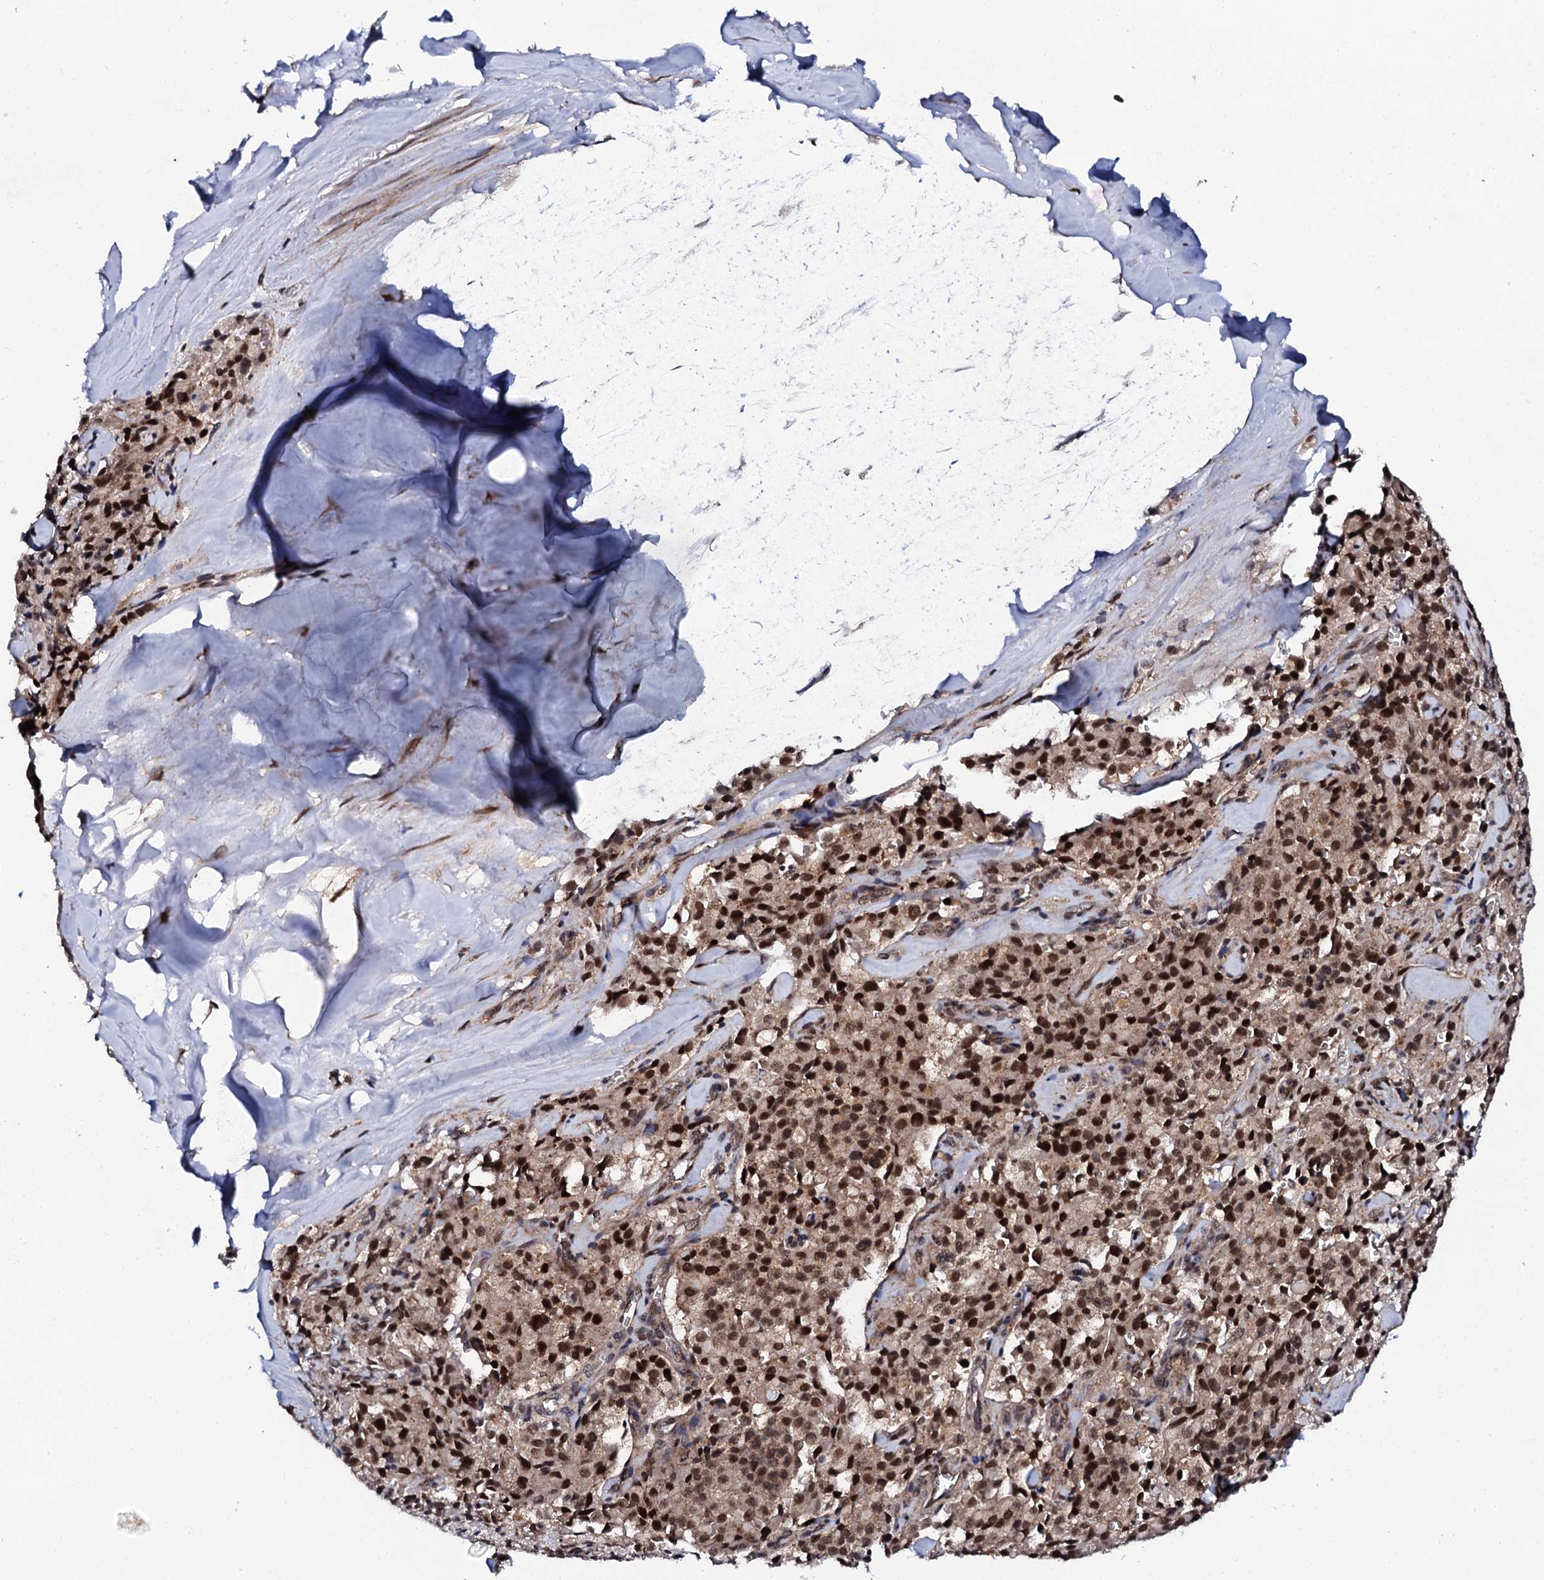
{"staining": {"intensity": "strong", "quantity": ">75%", "location": "nuclear"}, "tissue": "pancreatic cancer", "cell_type": "Tumor cells", "image_type": "cancer", "snomed": [{"axis": "morphology", "description": "Adenocarcinoma, NOS"}, {"axis": "topography", "description": "Pancreas"}], "caption": "Immunohistochemical staining of human adenocarcinoma (pancreatic) shows high levels of strong nuclear protein expression in approximately >75% of tumor cells. Using DAB (3,3'-diaminobenzidine) (brown) and hematoxylin (blue) stains, captured at high magnification using brightfield microscopy.", "gene": "CSTF3", "patient": {"sex": "male", "age": 65}}